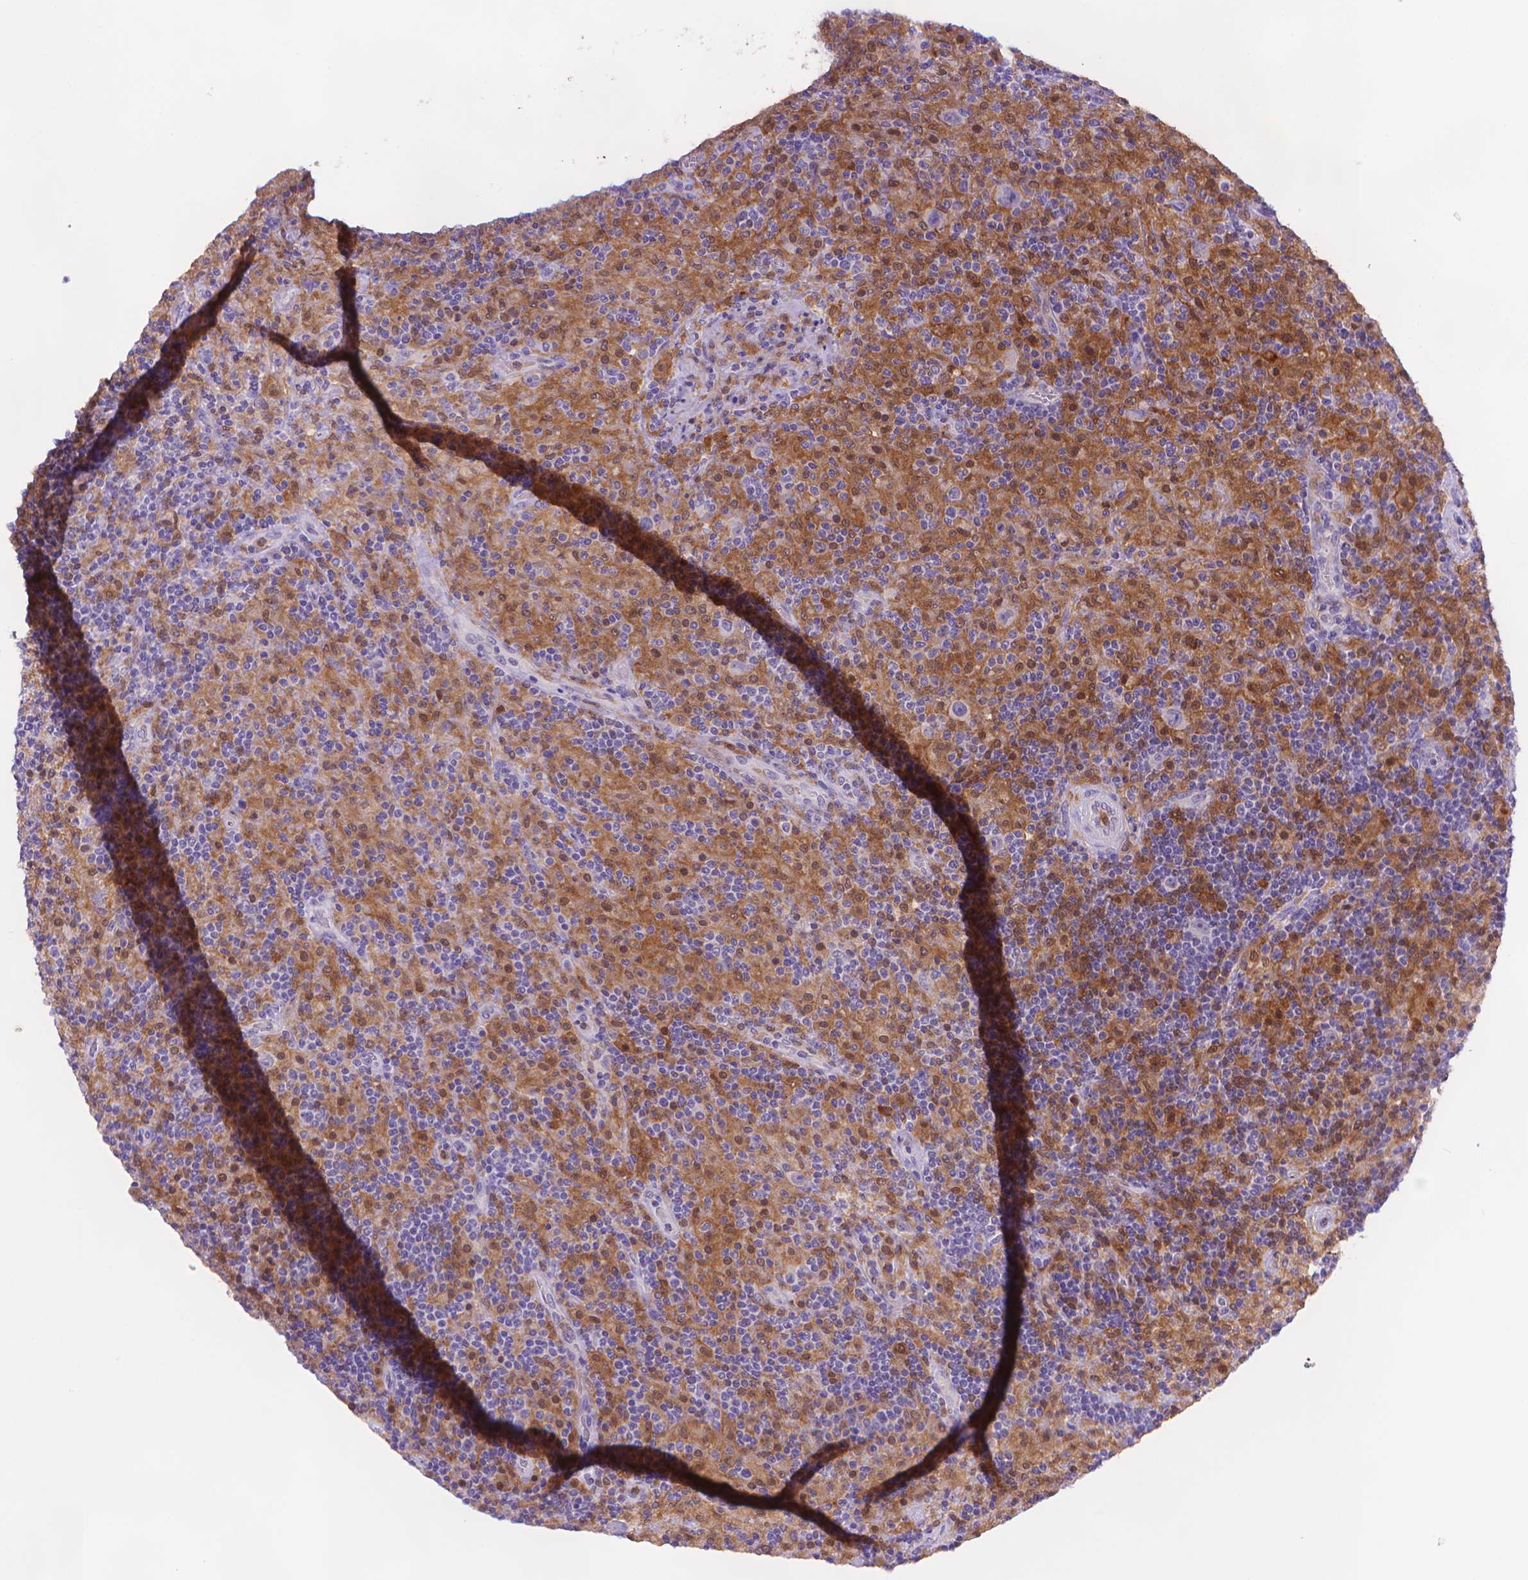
{"staining": {"intensity": "negative", "quantity": "none", "location": "none"}, "tissue": "lymphoma", "cell_type": "Tumor cells", "image_type": "cancer", "snomed": [{"axis": "morphology", "description": "Hodgkin's disease, NOS"}, {"axis": "topography", "description": "Lymph node"}], "caption": "Tumor cells are negative for protein expression in human lymphoma.", "gene": "FGD2", "patient": {"sex": "male", "age": 70}}